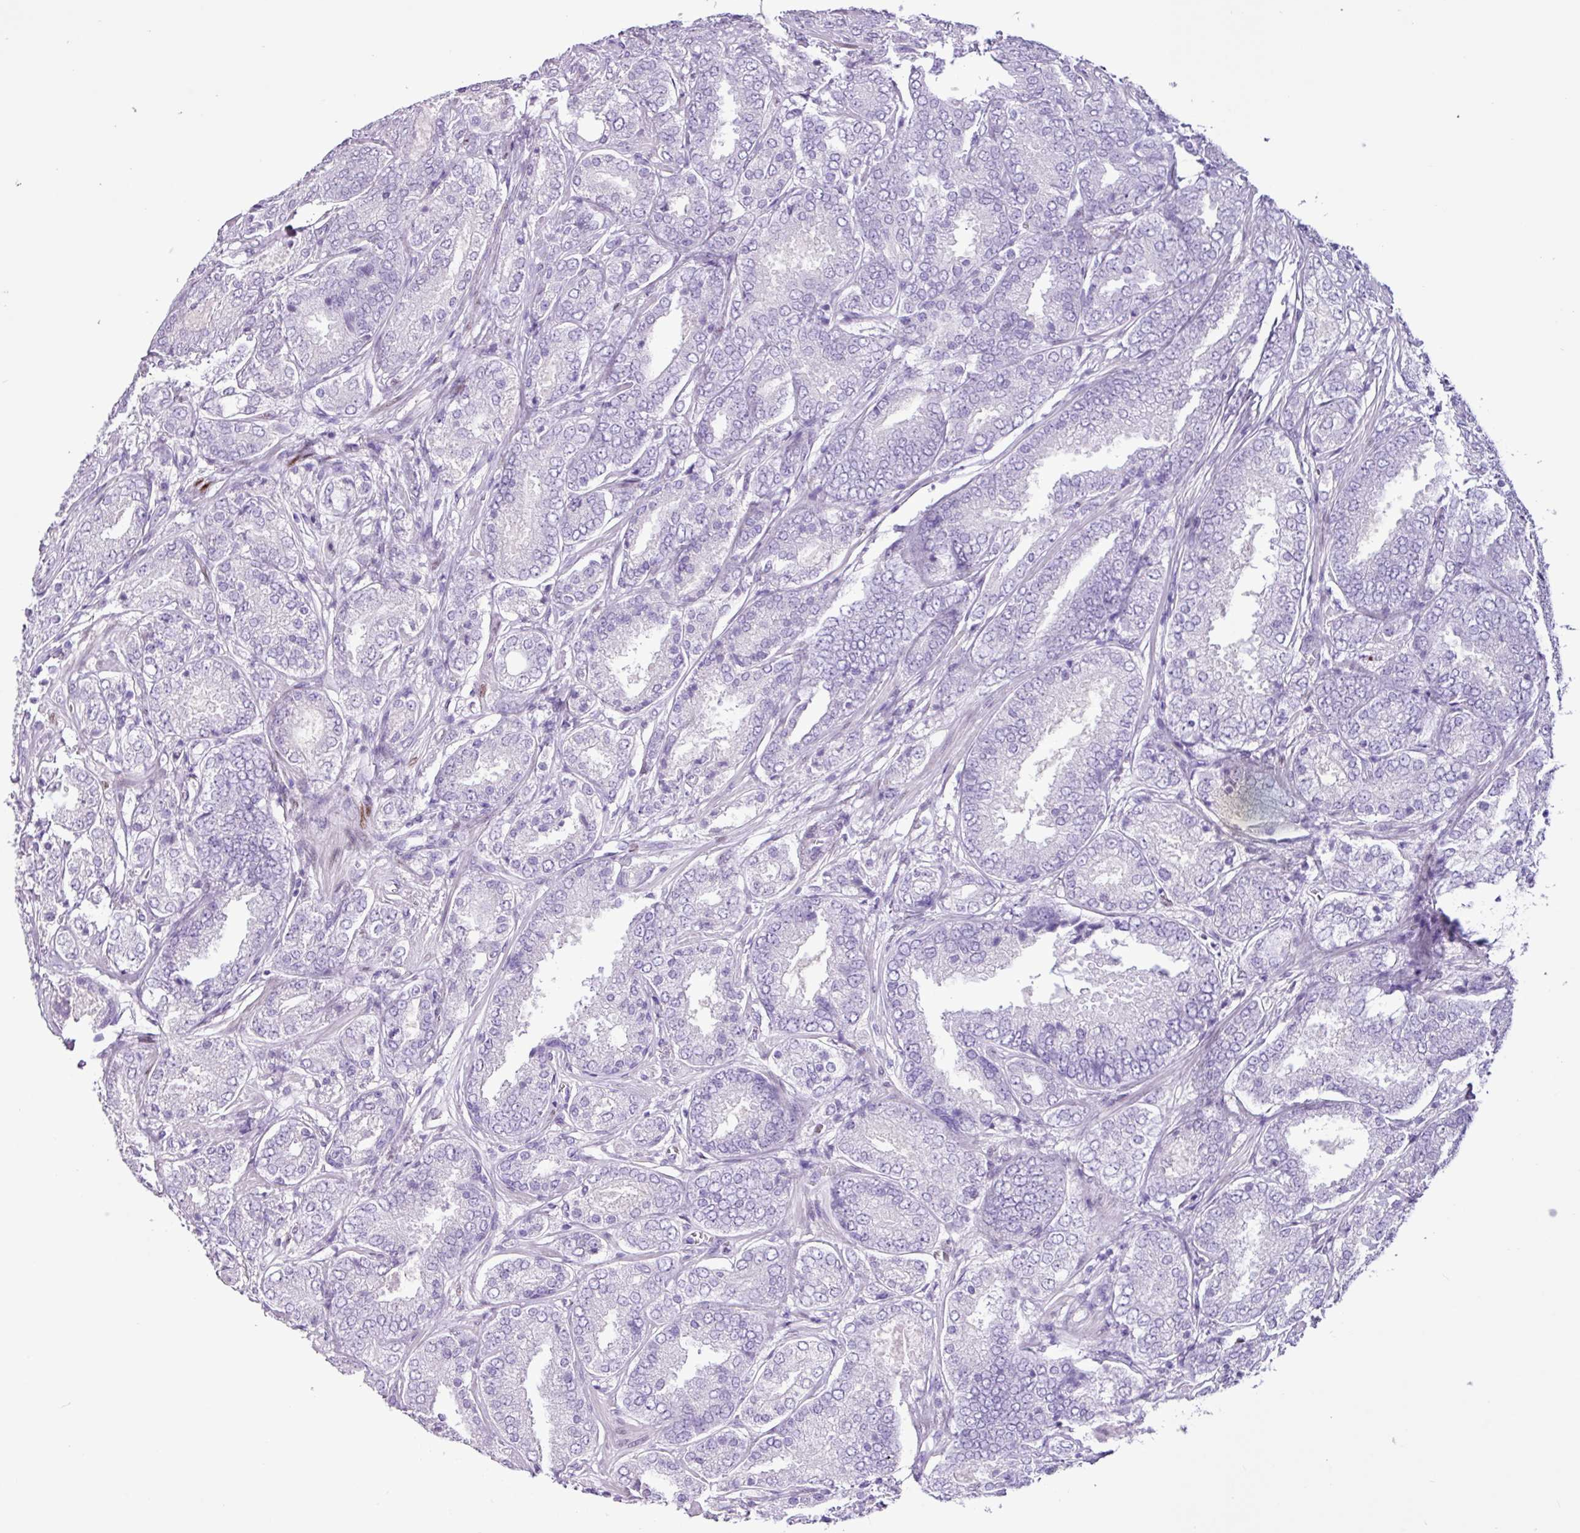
{"staining": {"intensity": "negative", "quantity": "none", "location": "none"}, "tissue": "prostate cancer", "cell_type": "Tumor cells", "image_type": "cancer", "snomed": [{"axis": "morphology", "description": "Adenocarcinoma, High grade"}, {"axis": "topography", "description": "Prostate"}], "caption": "Immunohistochemical staining of human prostate cancer reveals no significant staining in tumor cells.", "gene": "PGR", "patient": {"sex": "male", "age": 63}}